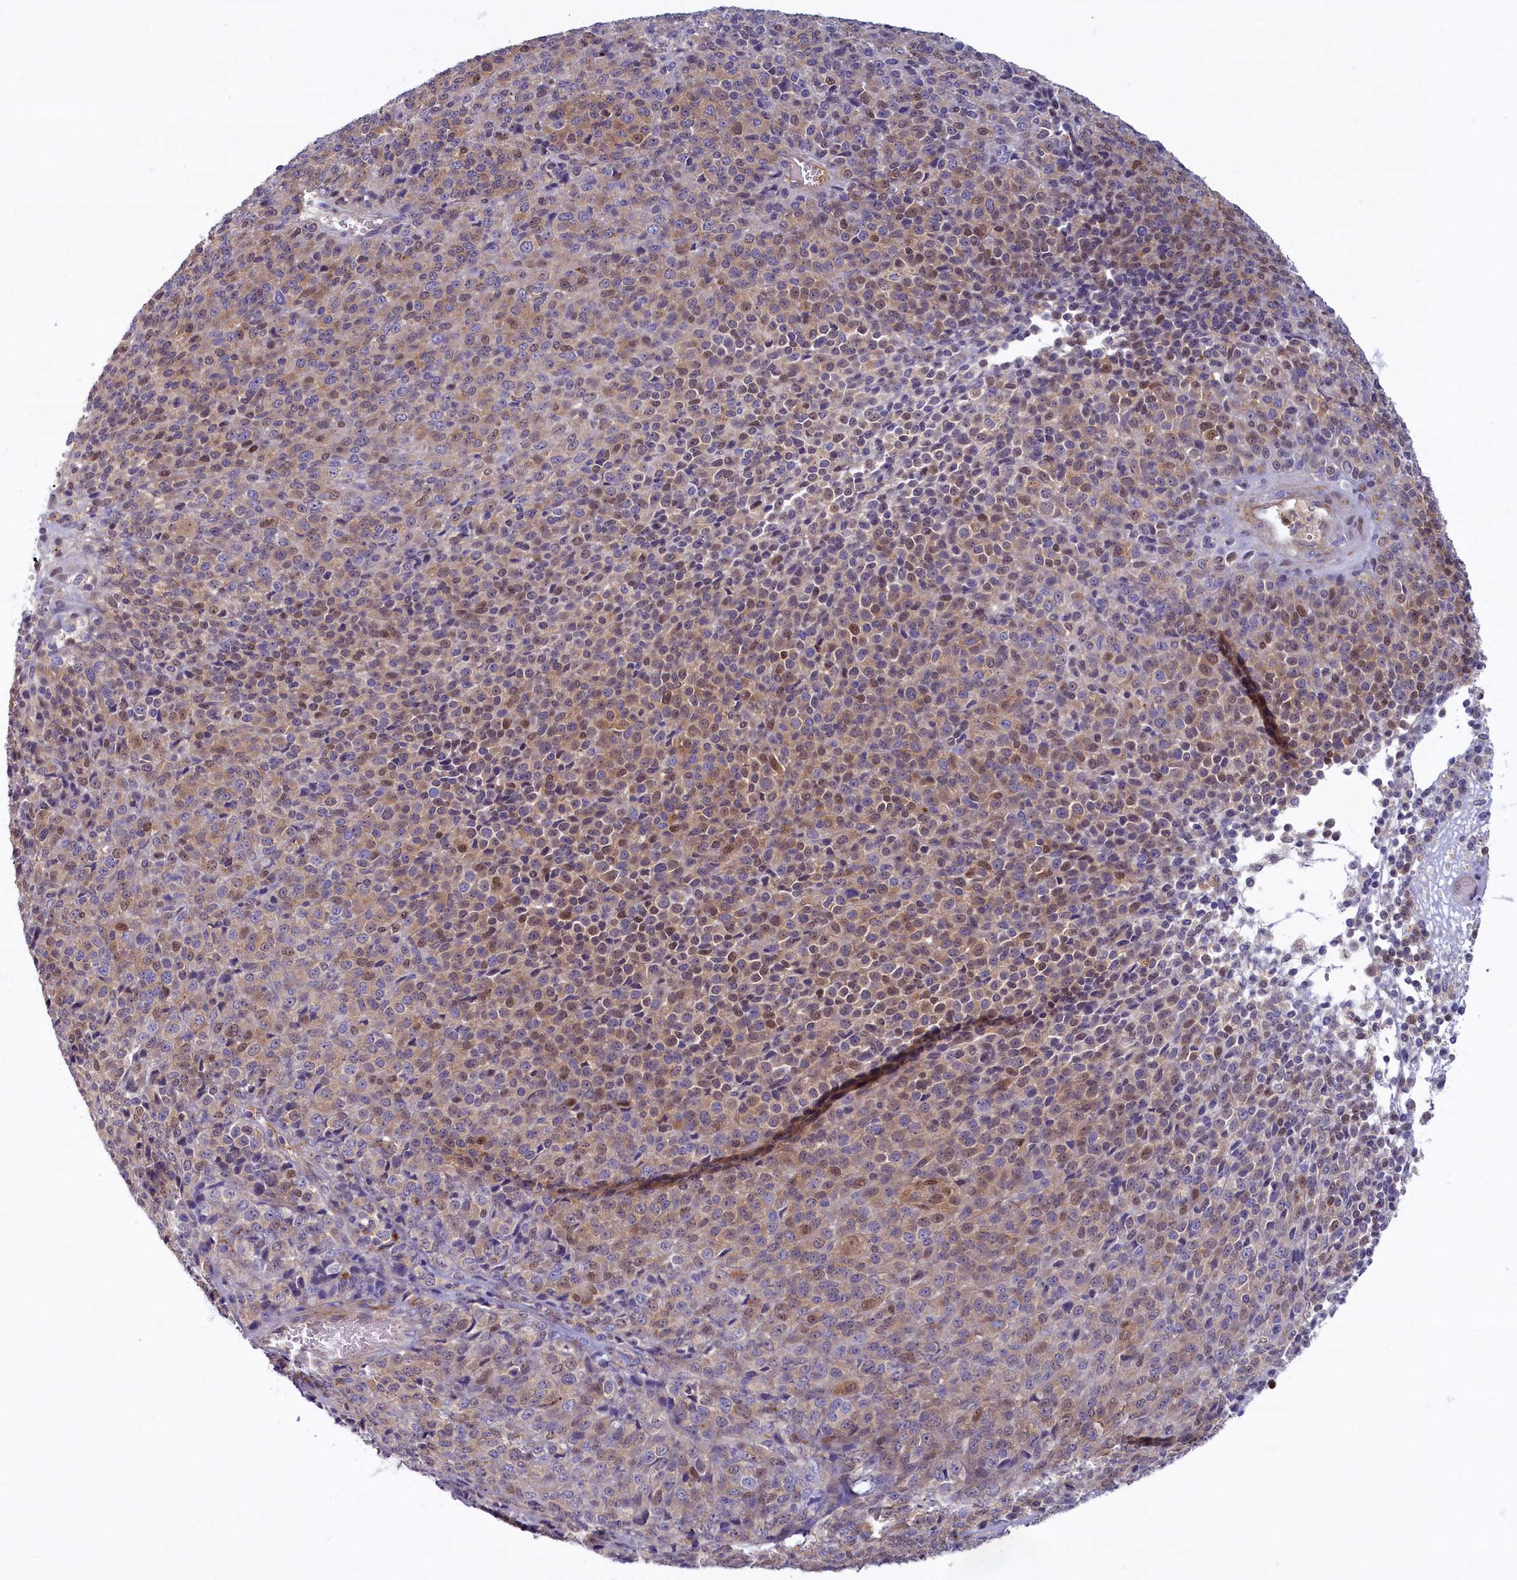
{"staining": {"intensity": "weak", "quantity": "25%-75%", "location": "cytoplasmic/membranous,nuclear"}, "tissue": "melanoma", "cell_type": "Tumor cells", "image_type": "cancer", "snomed": [{"axis": "morphology", "description": "Malignant melanoma, Metastatic site"}, {"axis": "topography", "description": "Brain"}], "caption": "The micrograph exhibits a brown stain indicating the presence of a protein in the cytoplasmic/membranous and nuclear of tumor cells in malignant melanoma (metastatic site).", "gene": "FCSK", "patient": {"sex": "female", "age": 56}}